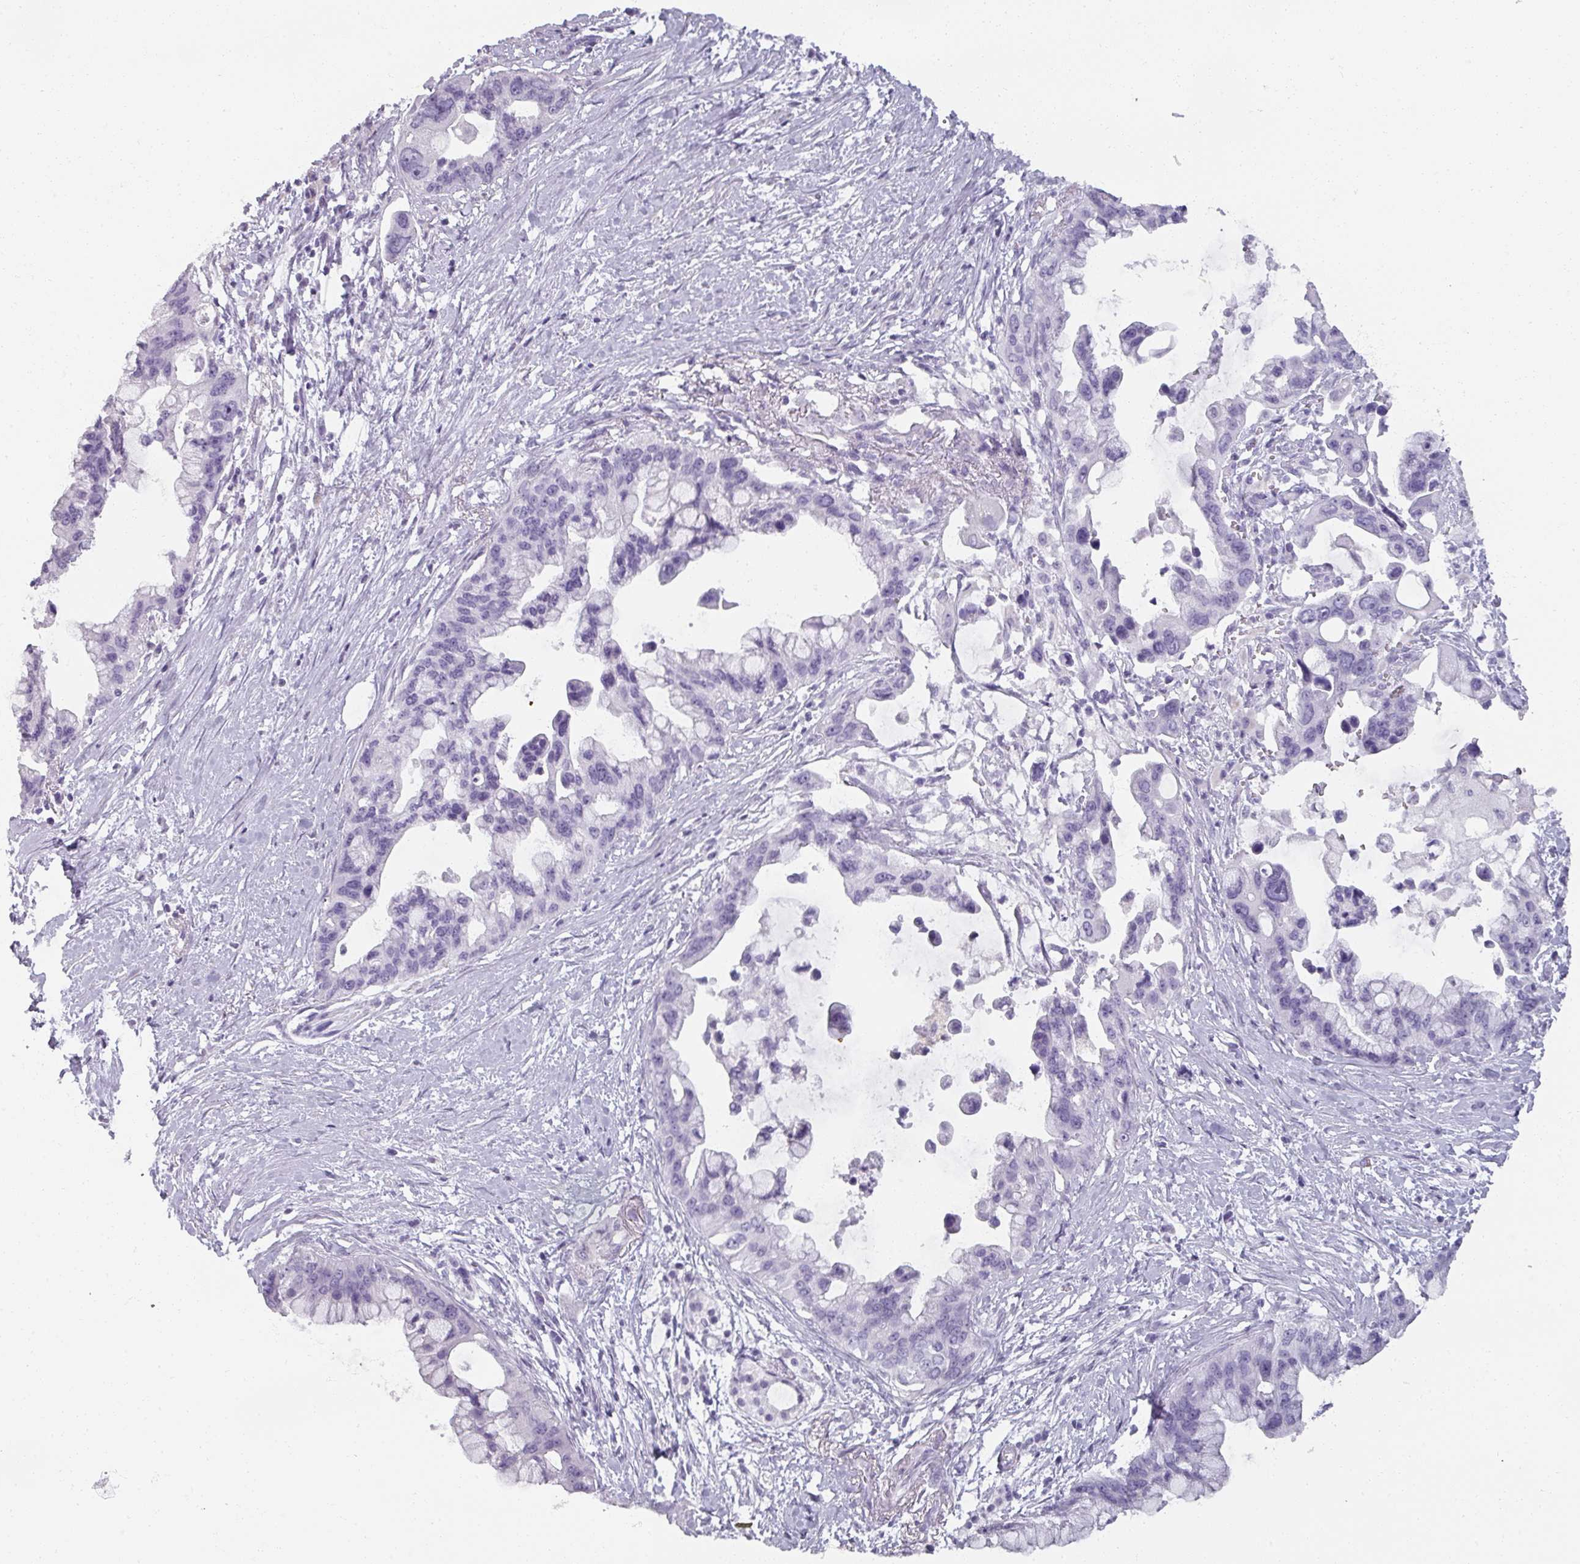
{"staining": {"intensity": "negative", "quantity": "none", "location": "none"}, "tissue": "pancreatic cancer", "cell_type": "Tumor cells", "image_type": "cancer", "snomed": [{"axis": "morphology", "description": "Adenocarcinoma, NOS"}, {"axis": "topography", "description": "Pancreas"}], "caption": "A high-resolution histopathology image shows IHC staining of pancreatic adenocarcinoma, which displays no significant expression in tumor cells.", "gene": "REG3G", "patient": {"sex": "female", "age": 83}}